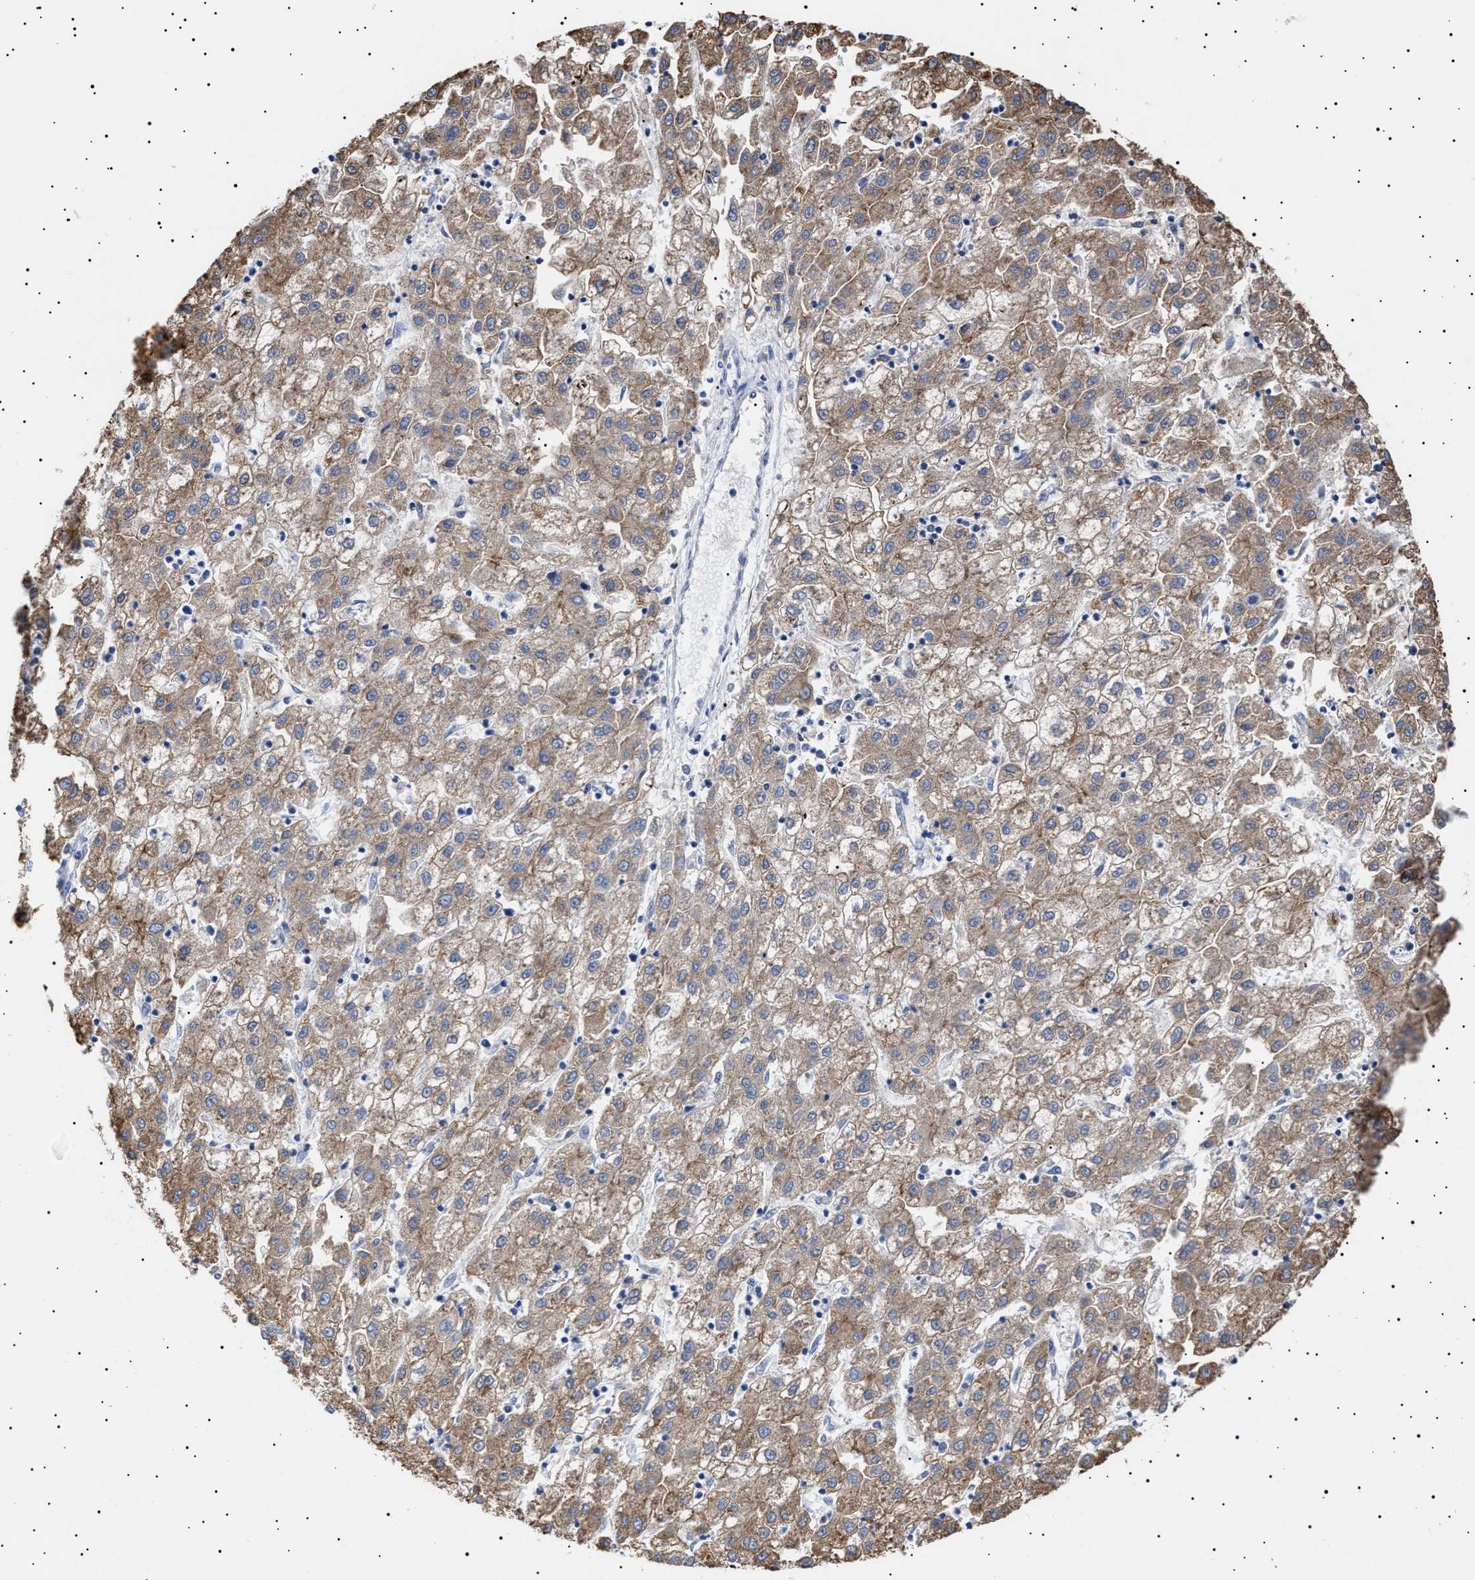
{"staining": {"intensity": "moderate", "quantity": ">75%", "location": "cytoplasmic/membranous"}, "tissue": "liver cancer", "cell_type": "Tumor cells", "image_type": "cancer", "snomed": [{"axis": "morphology", "description": "Carcinoma, Hepatocellular, NOS"}, {"axis": "topography", "description": "Liver"}], "caption": "The micrograph shows staining of liver cancer (hepatocellular carcinoma), revealing moderate cytoplasmic/membranous protein positivity (brown color) within tumor cells. The staining was performed using DAB, with brown indicating positive protein expression. Nuclei are stained blue with hematoxylin.", "gene": "ERCC6L2", "patient": {"sex": "male", "age": 72}}